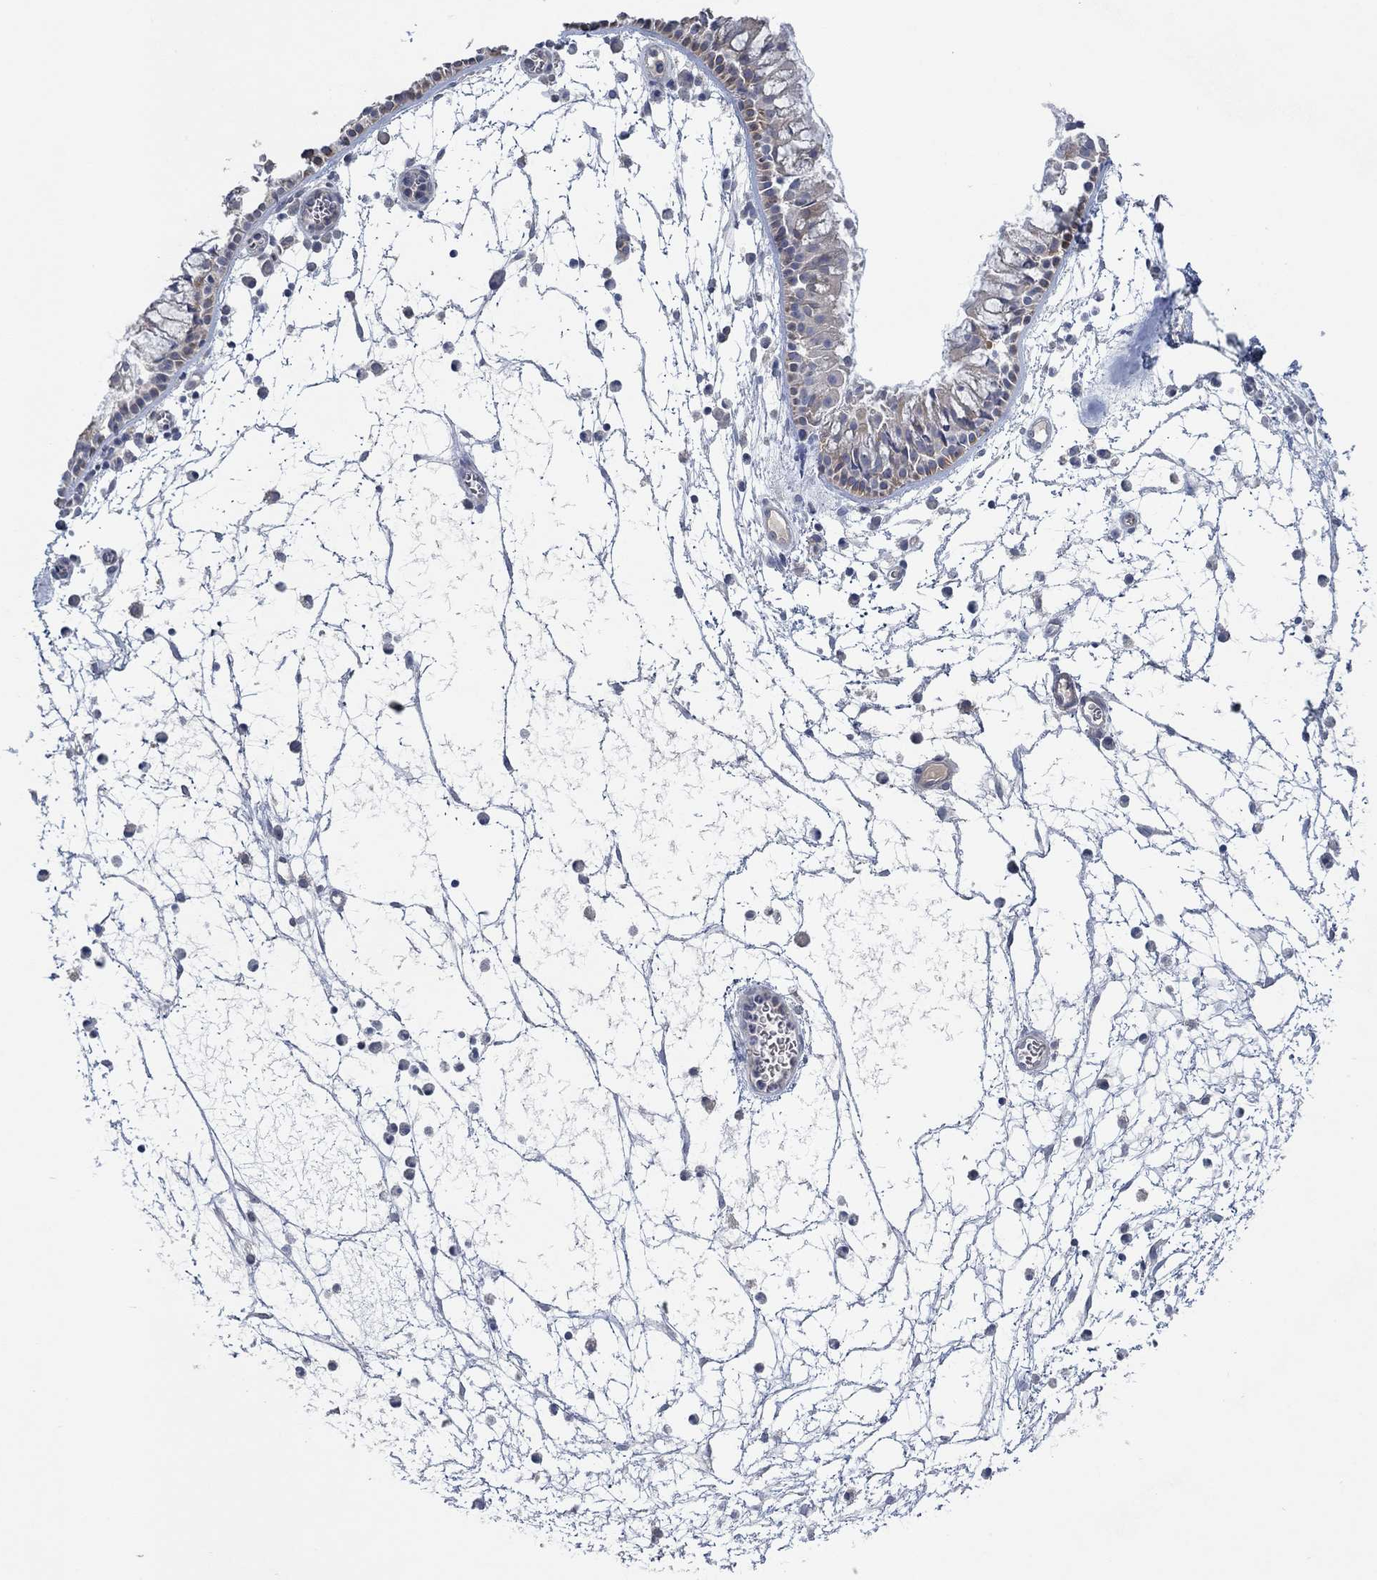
{"staining": {"intensity": "negative", "quantity": "none", "location": "none"}, "tissue": "nasopharynx", "cell_type": "Respiratory epithelial cells", "image_type": "normal", "snomed": [{"axis": "morphology", "description": "Normal tissue, NOS"}, {"axis": "topography", "description": "Nasopharynx"}], "caption": "DAB (3,3'-diaminobenzidine) immunohistochemical staining of unremarkable human nasopharynx shows no significant expression in respiratory epithelial cells.", "gene": "MTHFR", "patient": {"sex": "female", "age": 73}}